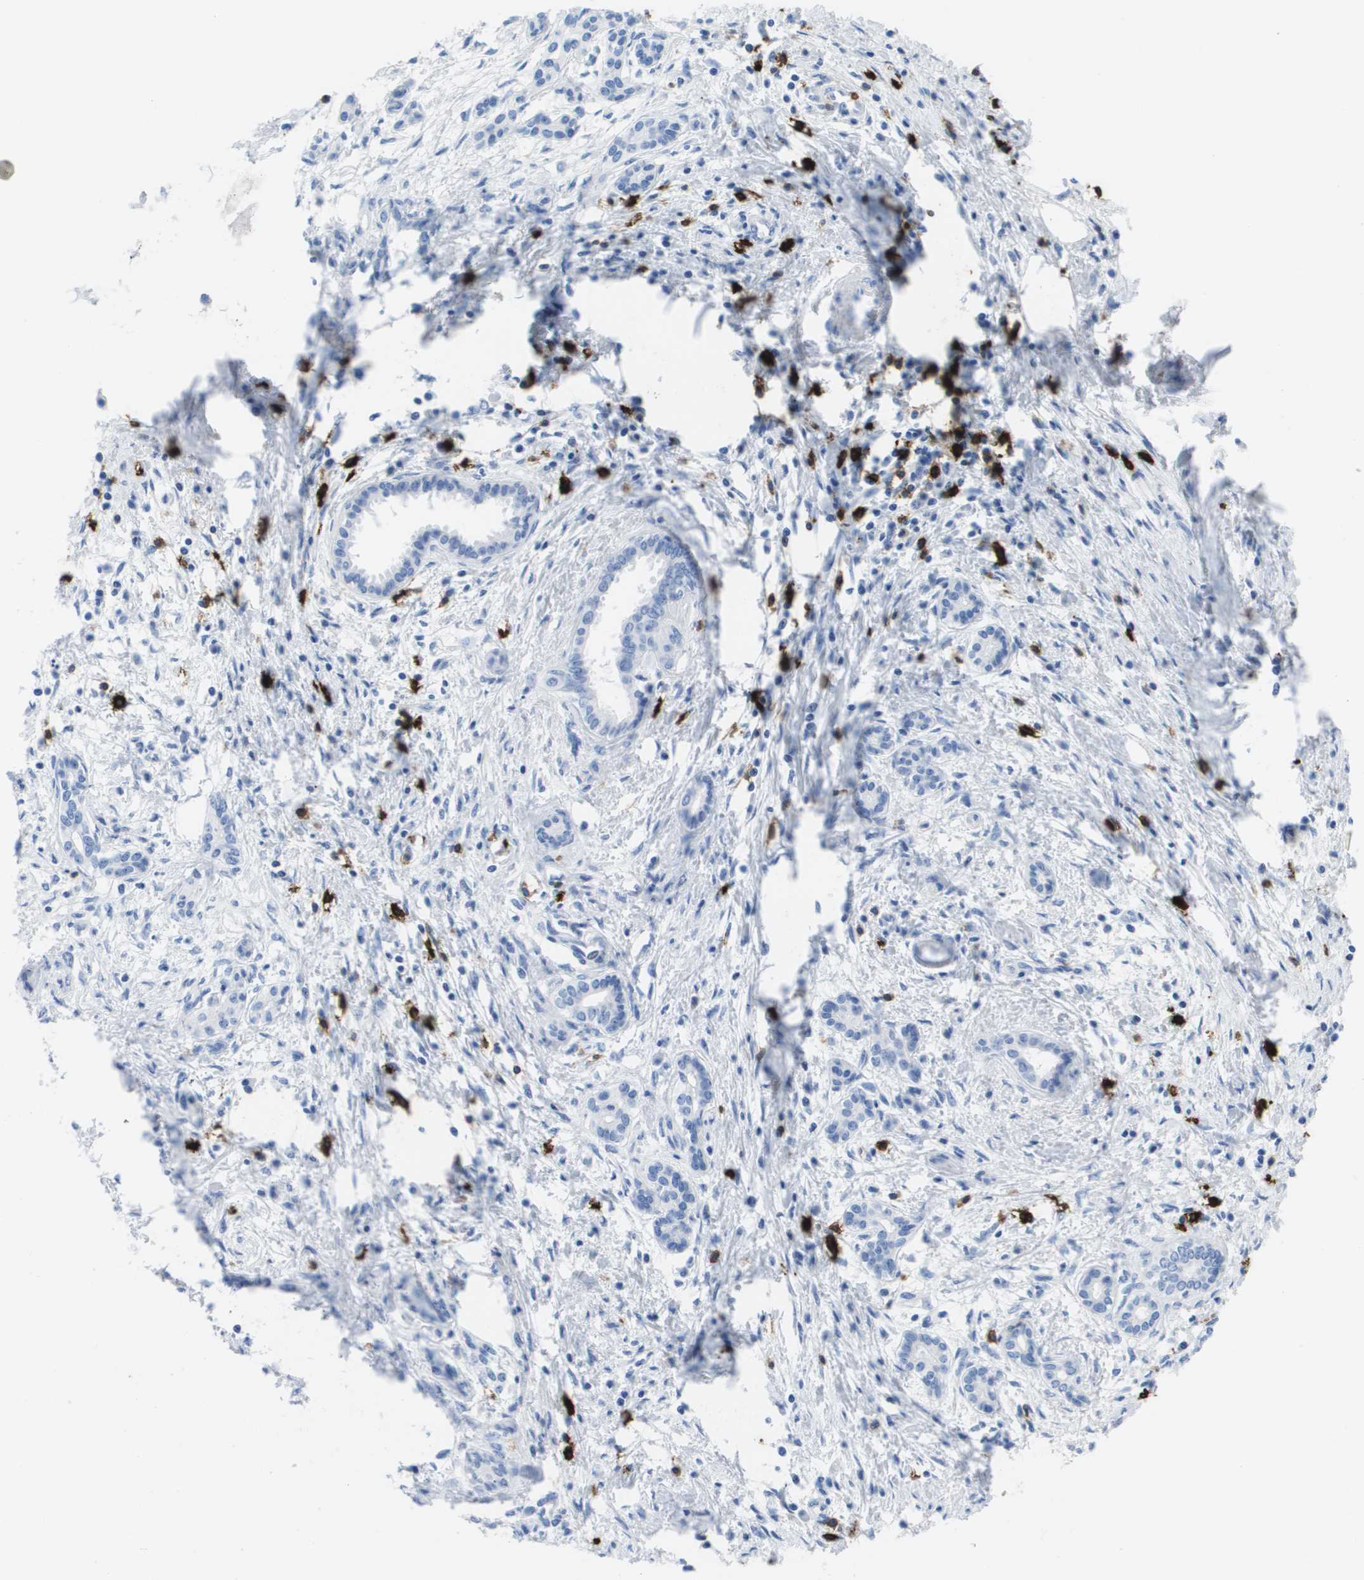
{"staining": {"intensity": "negative", "quantity": "none", "location": "none"}, "tissue": "pancreatic cancer", "cell_type": "Tumor cells", "image_type": "cancer", "snomed": [{"axis": "morphology", "description": "Adenocarcinoma, NOS"}, {"axis": "topography", "description": "Pancreas"}], "caption": "Adenocarcinoma (pancreatic) was stained to show a protein in brown. There is no significant positivity in tumor cells.", "gene": "MS4A1", "patient": {"sex": "female", "age": 70}}